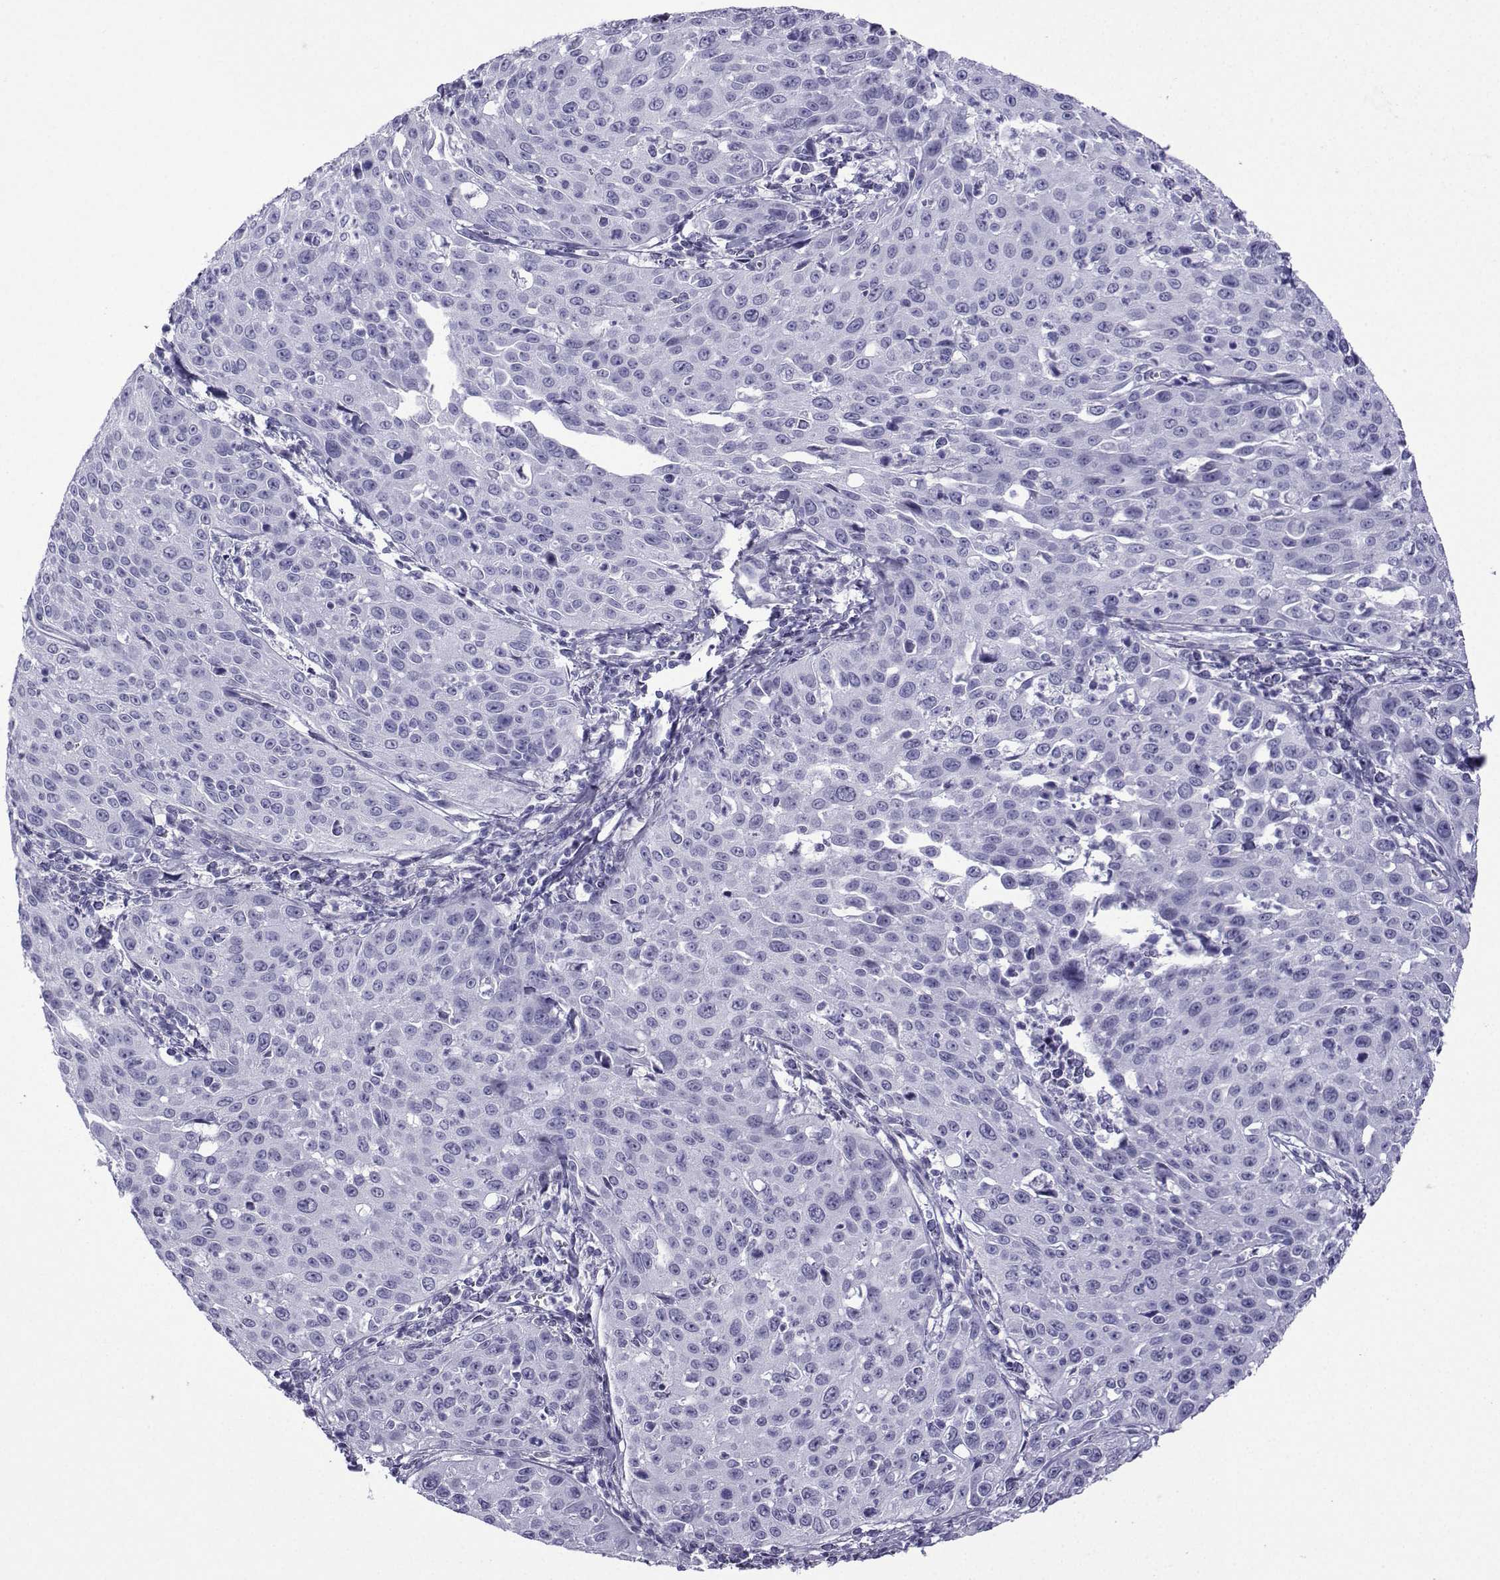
{"staining": {"intensity": "negative", "quantity": "none", "location": "none"}, "tissue": "cervical cancer", "cell_type": "Tumor cells", "image_type": "cancer", "snomed": [{"axis": "morphology", "description": "Squamous cell carcinoma, NOS"}, {"axis": "topography", "description": "Cervix"}], "caption": "The histopathology image shows no significant staining in tumor cells of cervical cancer (squamous cell carcinoma).", "gene": "TRIM46", "patient": {"sex": "female", "age": 26}}